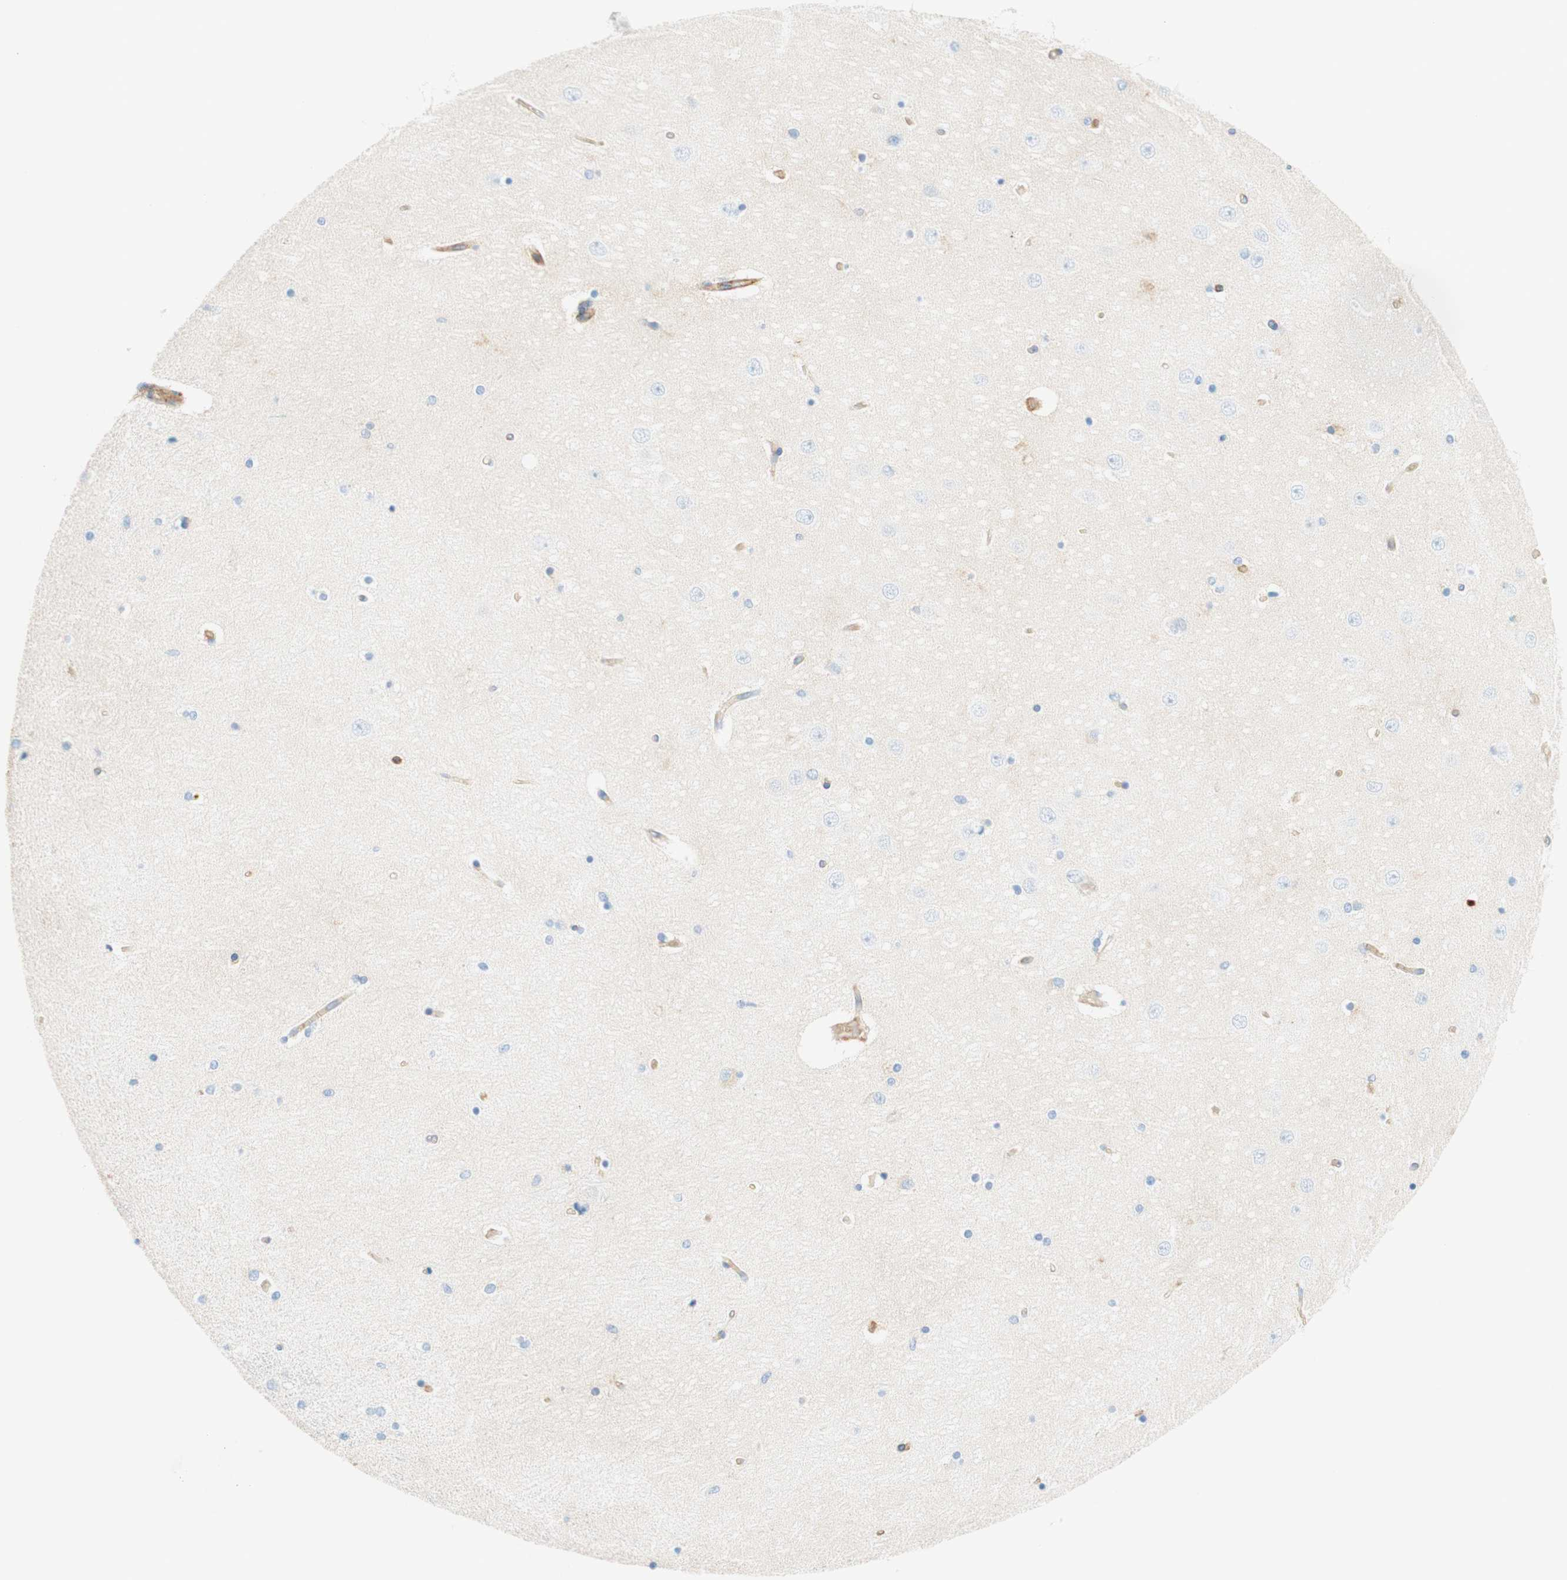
{"staining": {"intensity": "weak", "quantity": "<25%", "location": "cytoplasmic/membranous"}, "tissue": "hippocampus", "cell_type": "Glial cells", "image_type": "normal", "snomed": [{"axis": "morphology", "description": "Normal tissue, NOS"}, {"axis": "topography", "description": "Hippocampus"}], "caption": "Image shows no protein staining in glial cells of unremarkable hippocampus.", "gene": "STOM", "patient": {"sex": "female", "age": 54}}